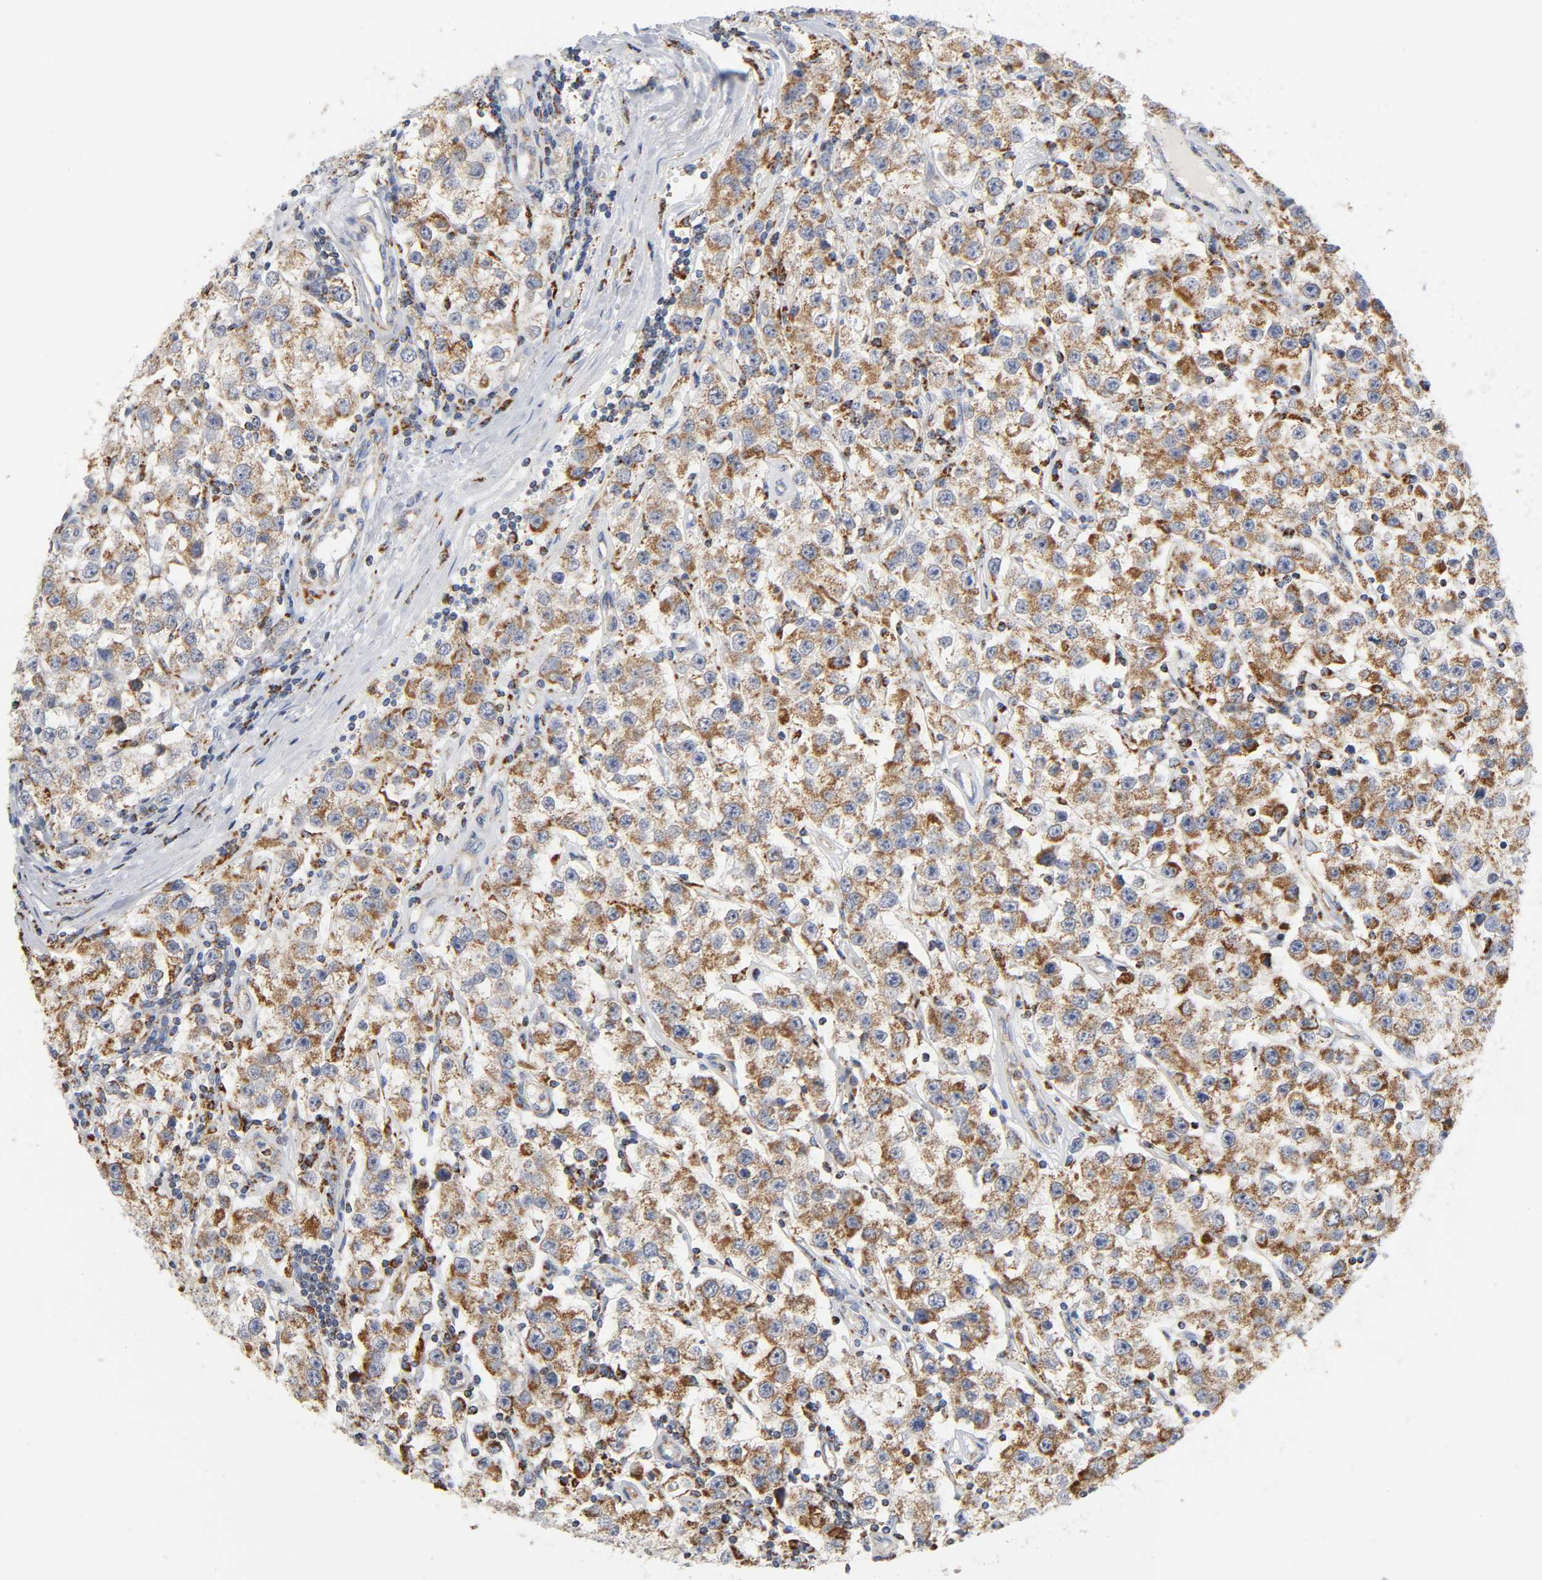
{"staining": {"intensity": "strong", "quantity": ">75%", "location": "cytoplasmic/membranous"}, "tissue": "testis cancer", "cell_type": "Tumor cells", "image_type": "cancer", "snomed": [{"axis": "morphology", "description": "Seminoma, NOS"}, {"axis": "topography", "description": "Testis"}], "caption": "DAB (3,3'-diaminobenzidine) immunohistochemical staining of testis cancer shows strong cytoplasmic/membranous protein staining in approximately >75% of tumor cells.", "gene": "BAK1", "patient": {"sex": "male", "age": 52}}